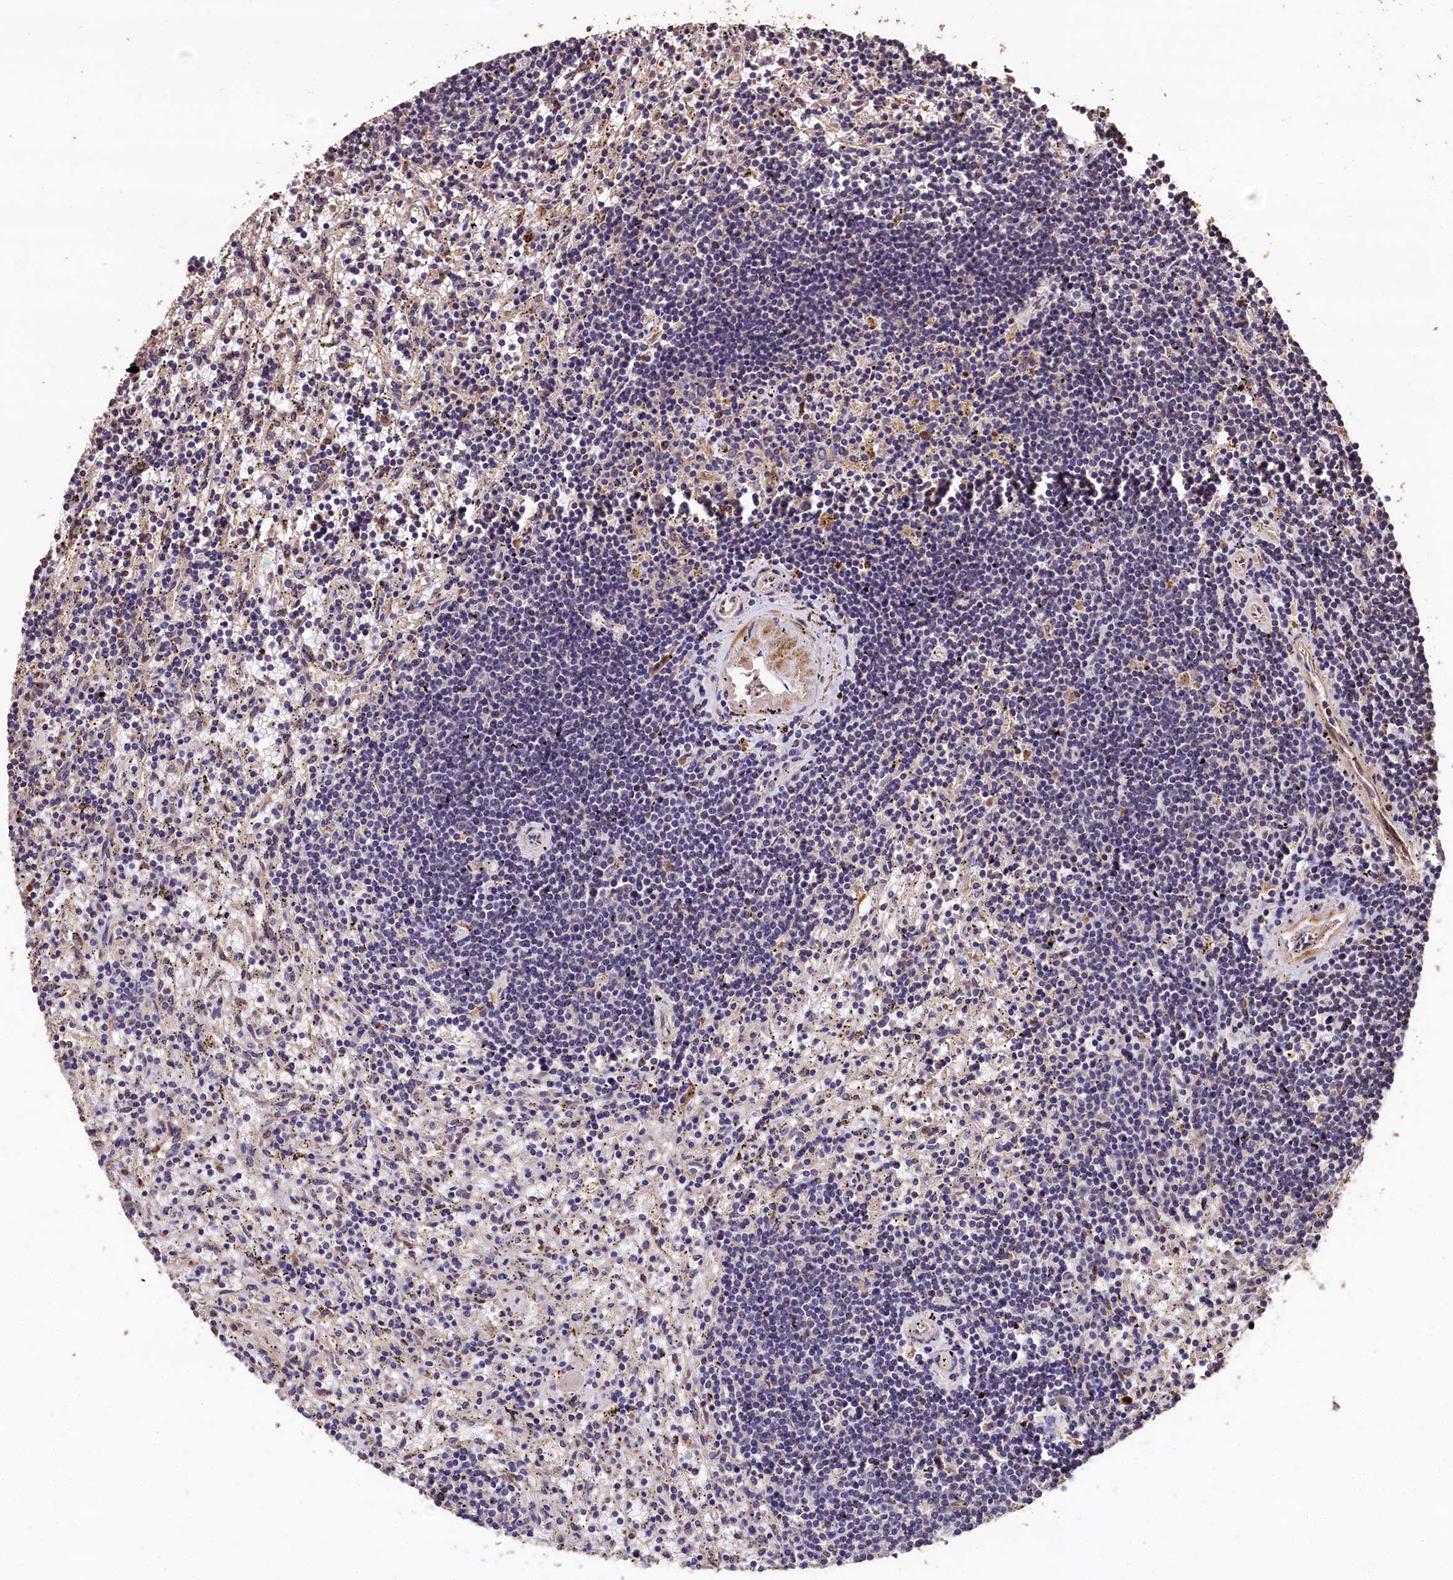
{"staining": {"intensity": "negative", "quantity": "none", "location": "none"}, "tissue": "lymphoma", "cell_type": "Tumor cells", "image_type": "cancer", "snomed": [{"axis": "morphology", "description": "Malignant lymphoma, non-Hodgkin's type, Low grade"}, {"axis": "topography", "description": "Spleen"}], "caption": "High power microscopy micrograph of an immunohistochemistry (IHC) histopathology image of lymphoma, revealing no significant positivity in tumor cells. The staining was performed using DAB to visualize the protein expression in brown, while the nuclei were stained in blue with hematoxylin (Magnification: 20x).", "gene": "LSM4", "patient": {"sex": "male", "age": 76}}